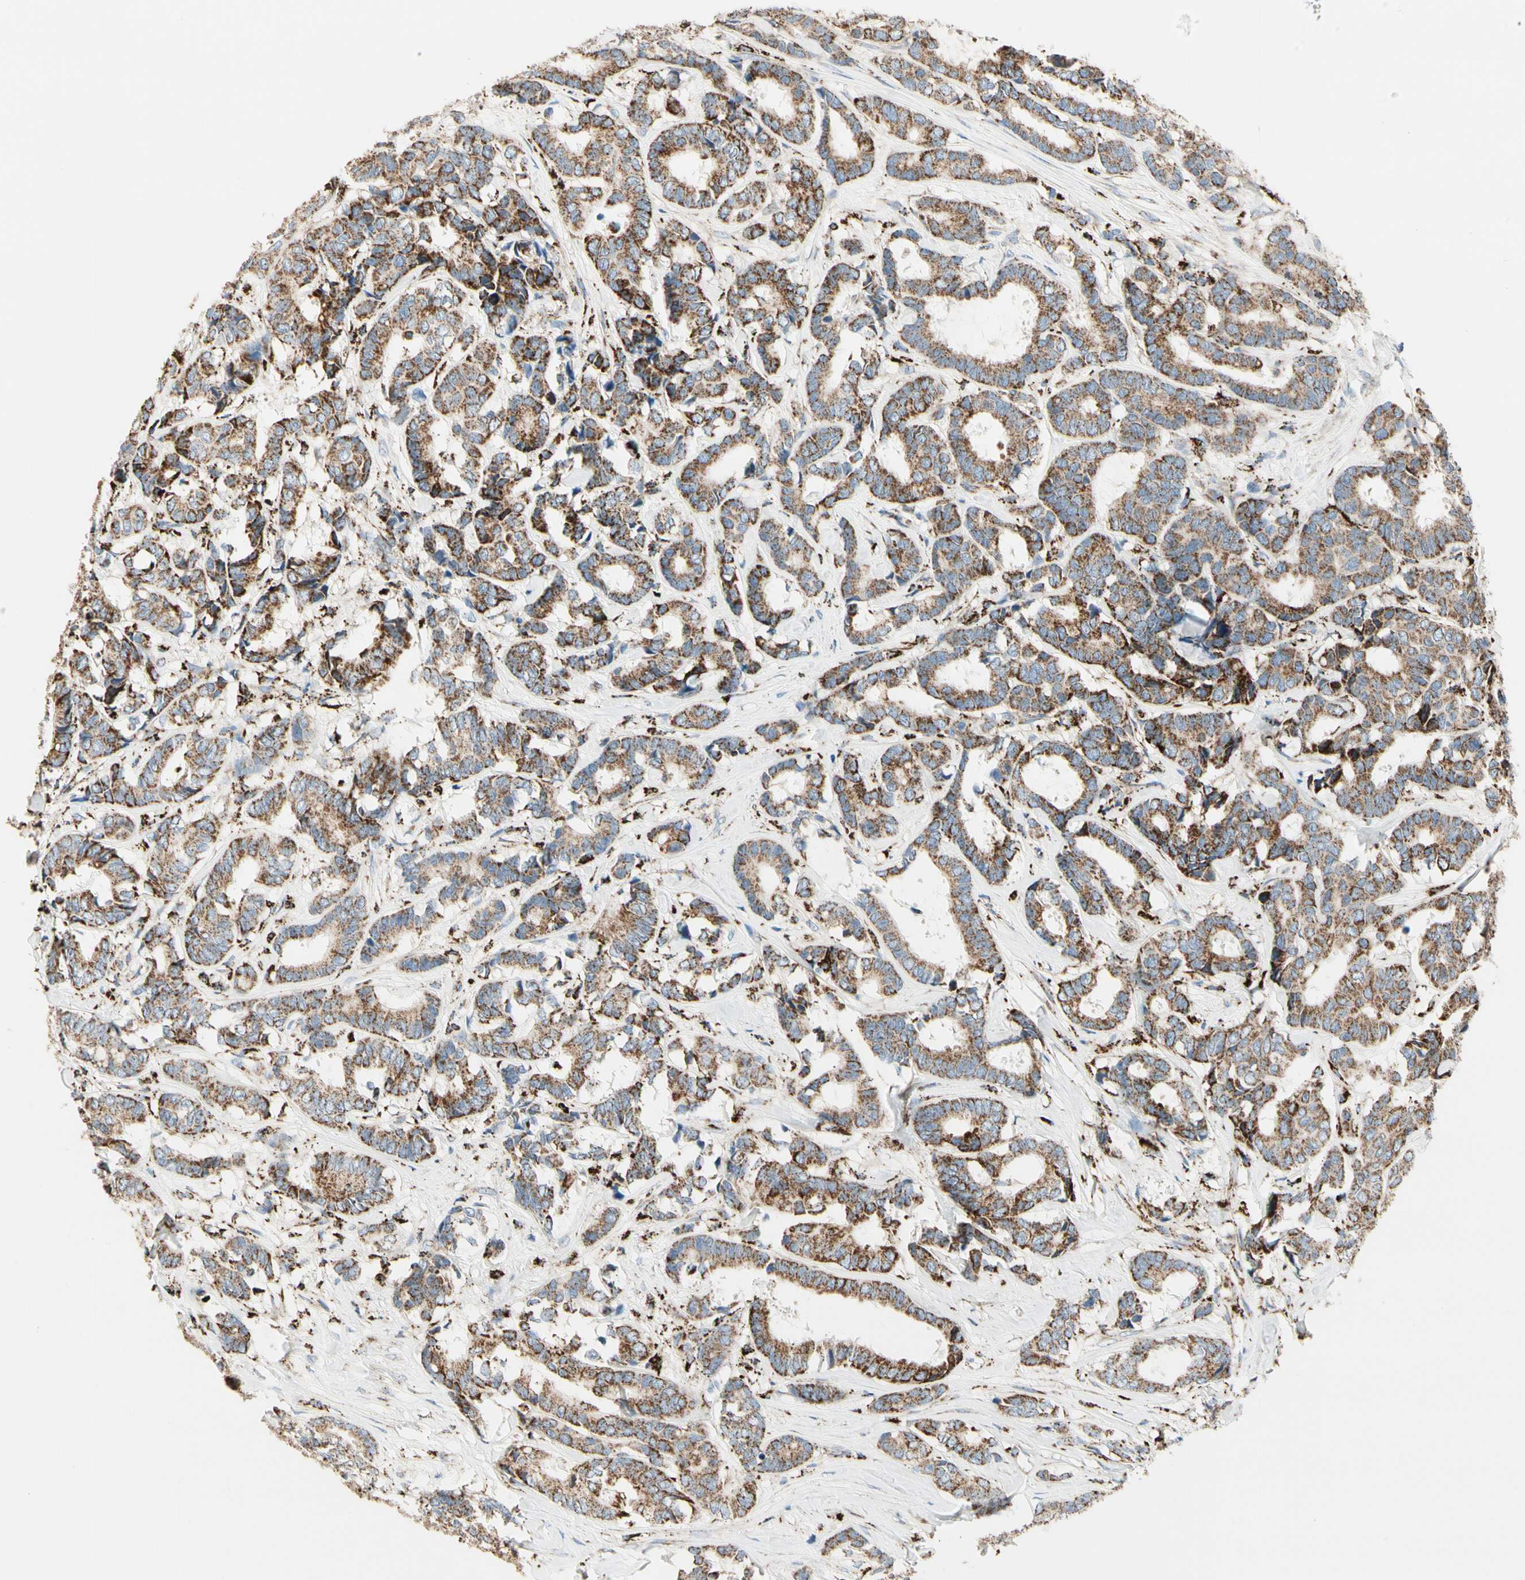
{"staining": {"intensity": "moderate", "quantity": ">75%", "location": "cytoplasmic/membranous"}, "tissue": "breast cancer", "cell_type": "Tumor cells", "image_type": "cancer", "snomed": [{"axis": "morphology", "description": "Duct carcinoma"}, {"axis": "topography", "description": "Breast"}], "caption": "Breast cancer tissue shows moderate cytoplasmic/membranous positivity in approximately >75% of tumor cells, visualized by immunohistochemistry. The protein is shown in brown color, while the nuclei are stained blue.", "gene": "ME2", "patient": {"sex": "female", "age": 87}}